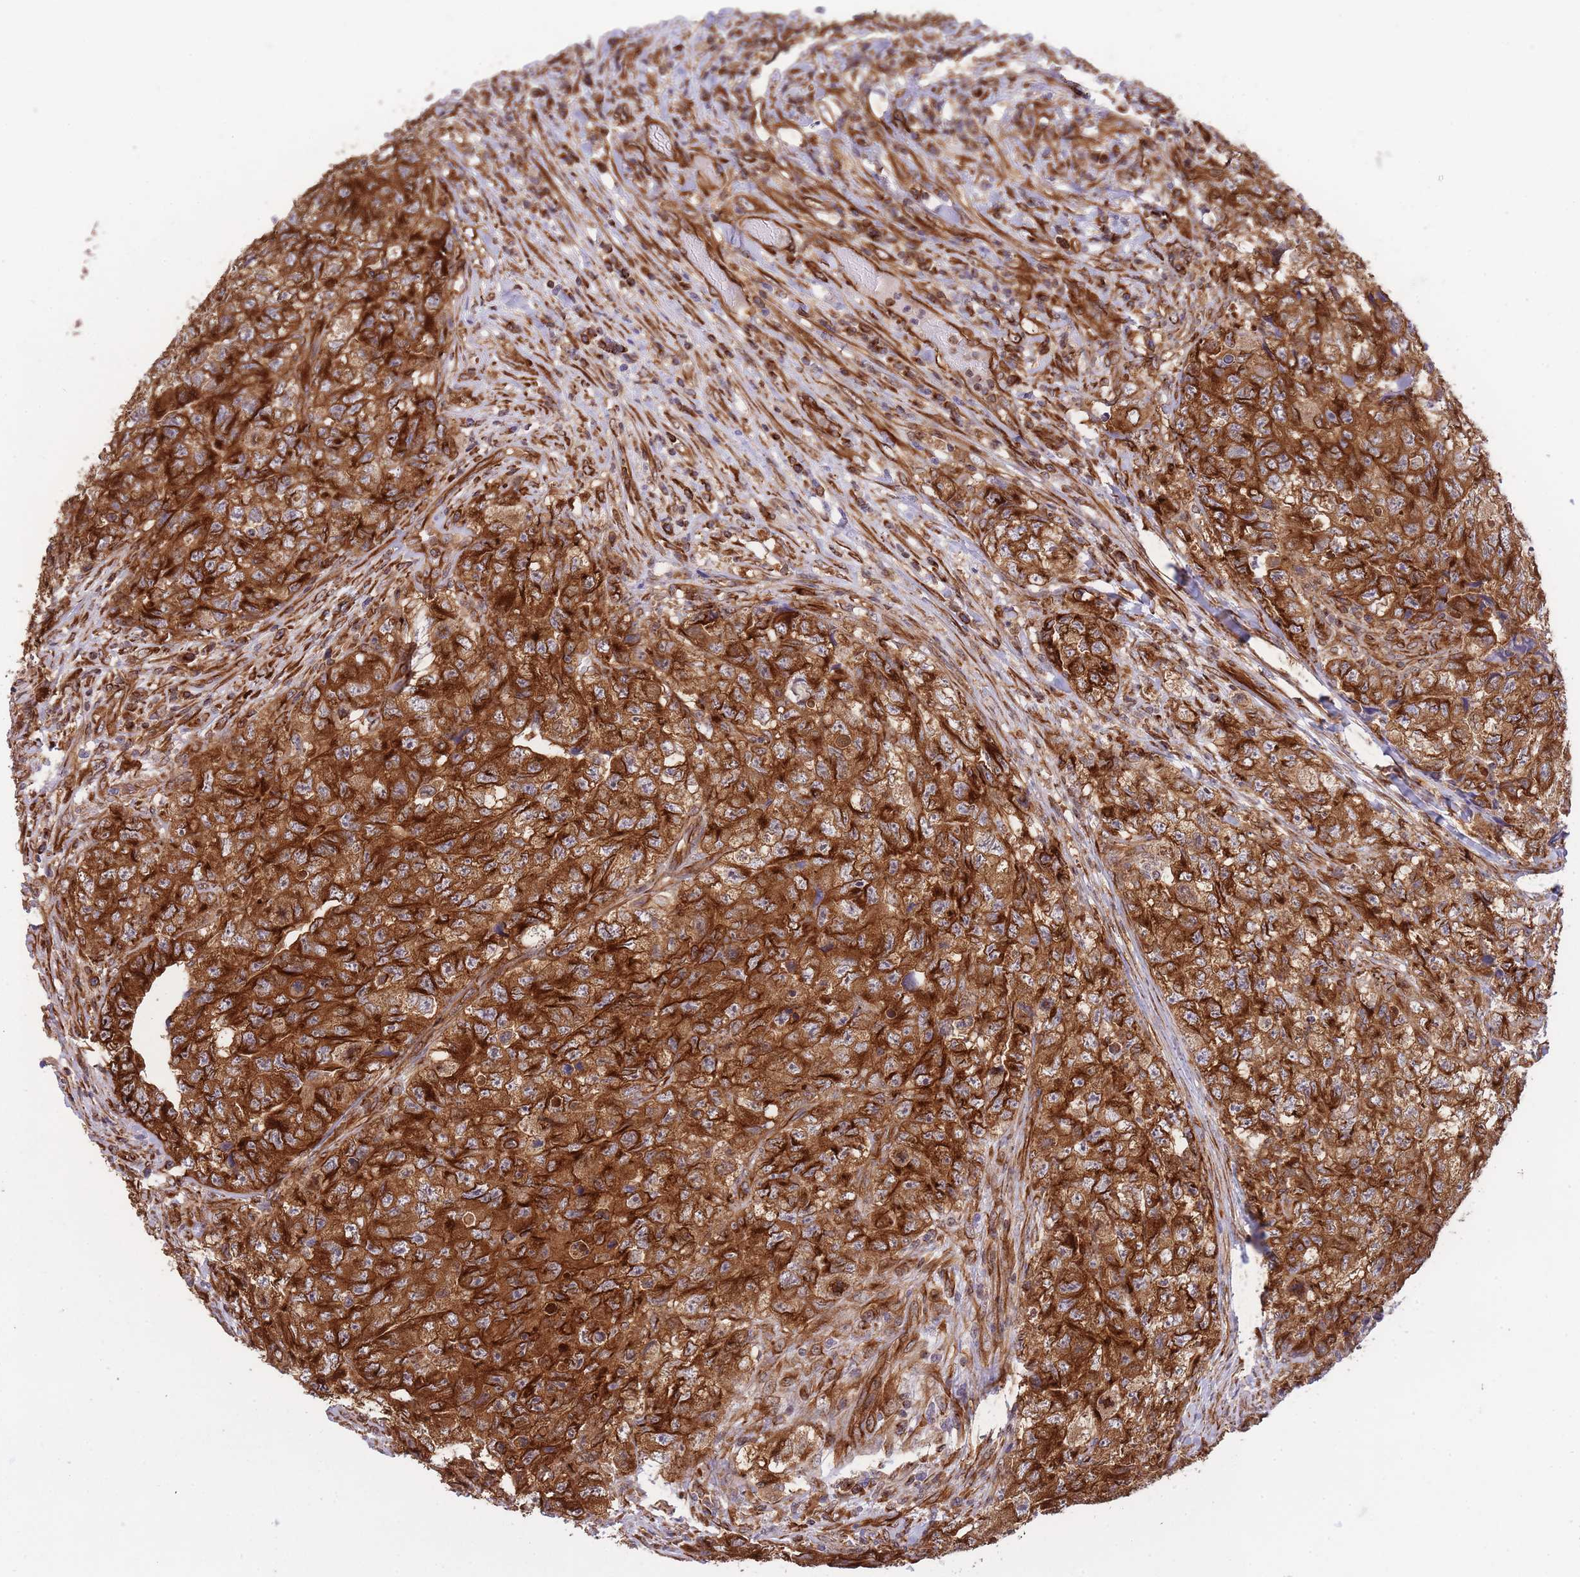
{"staining": {"intensity": "strong", "quantity": ">75%", "location": "cytoplasmic/membranous"}, "tissue": "testis cancer", "cell_type": "Tumor cells", "image_type": "cancer", "snomed": [{"axis": "morphology", "description": "Carcinoma, Embryonal, NOS"}, {"axis": "topography", "description": "Testis"}], "caption": "Immunohistochemical staining of testis cancer (embryonal carcinoma) demonstrates strong cytoplasmic/membranous protein expression in about >75% of tumor cells.", "gene": "EXOSC8", "patient": {"sex": "male", "age": 31}}